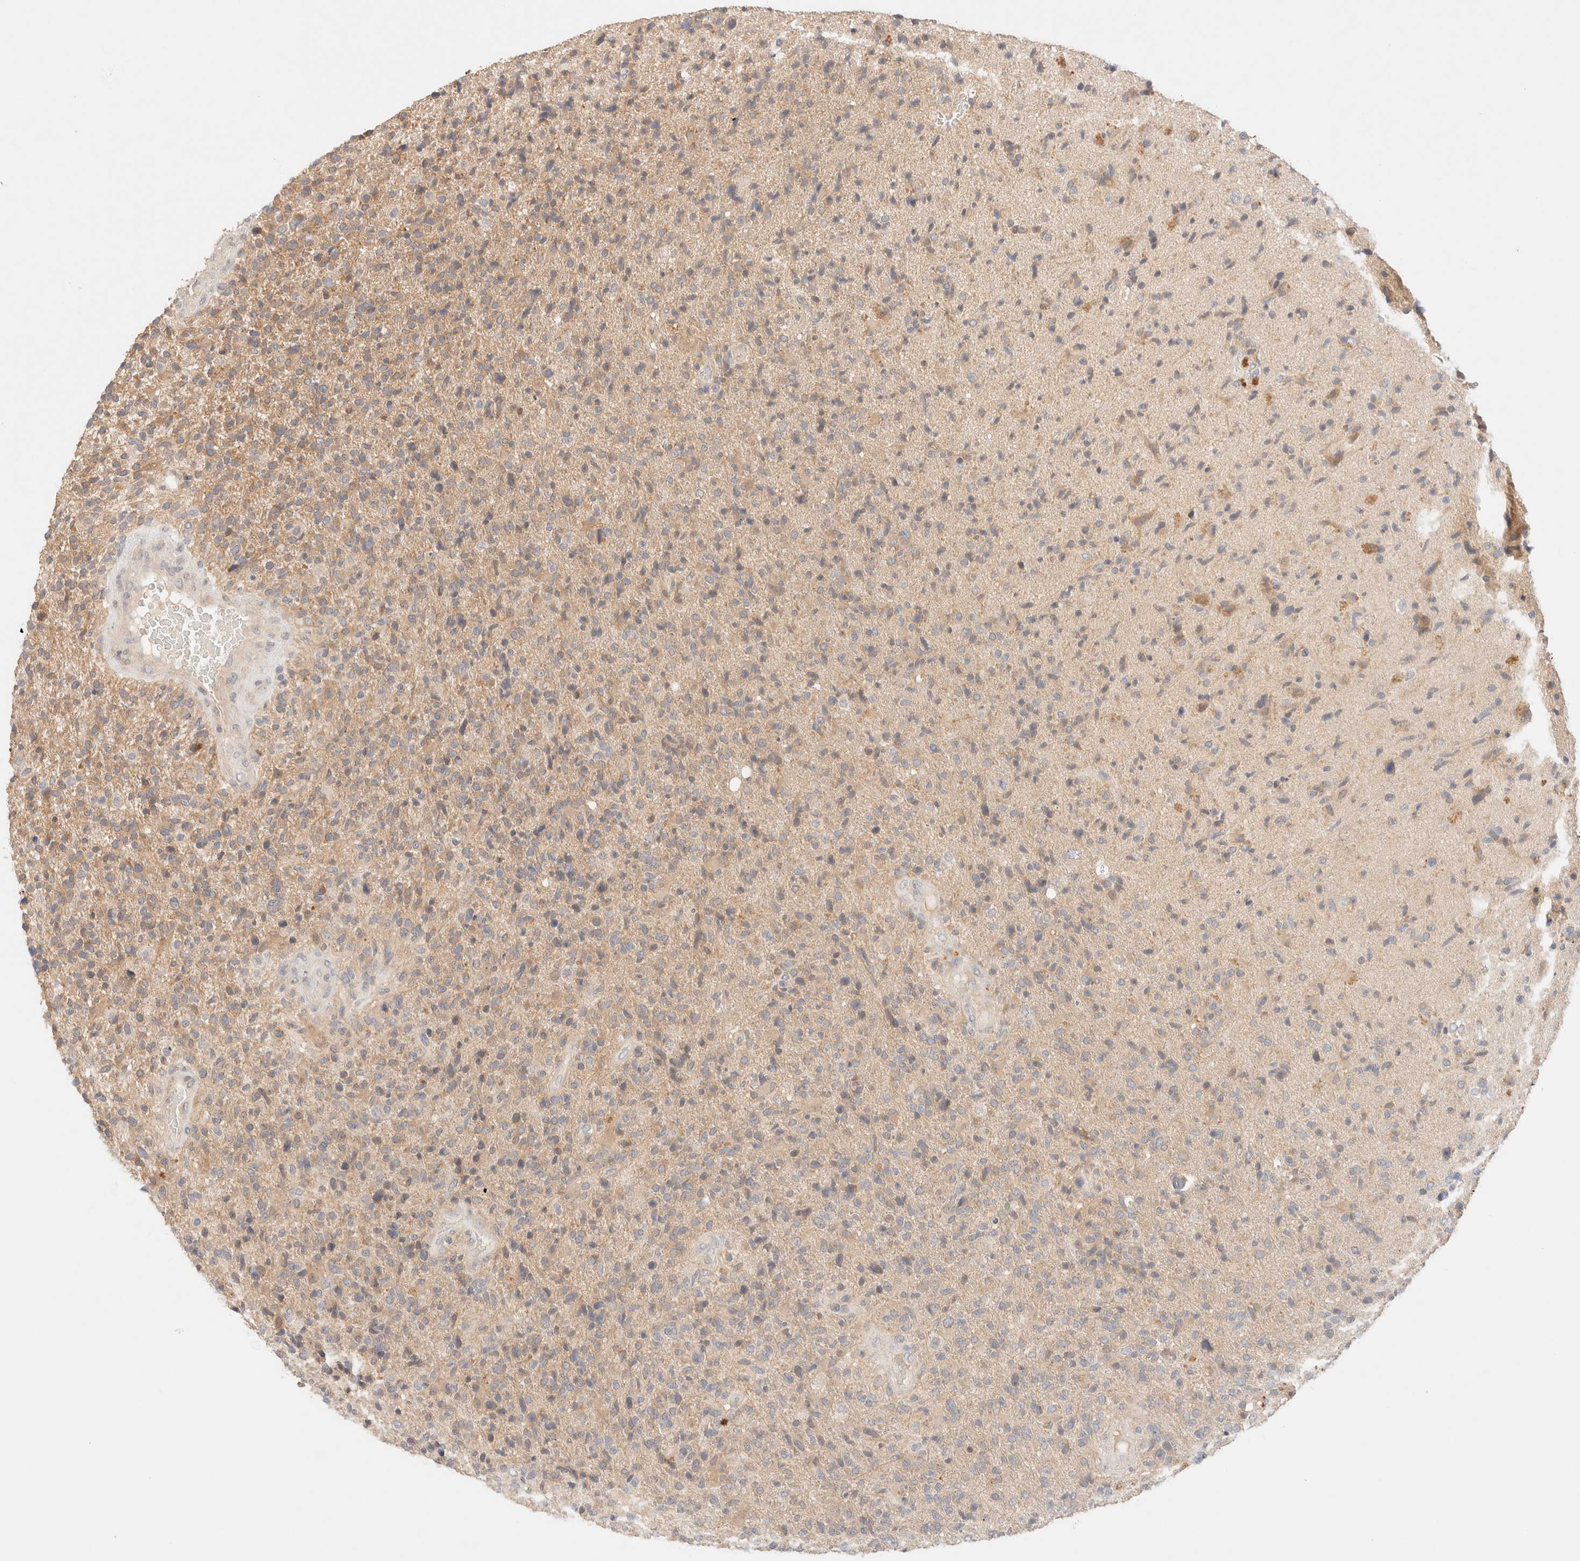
{"staining": {"intensity": "weak", "quantity": ">75%", "location": "cytoplasmic/membranous"}, "tissue": "glioma", "cell_type": "Tumor cells", "image_type": "cancer", "snomed": [{"axis": "morphology", "description": "Glioma, malignant, High grade"}, {"axis": "topography", "description": "Brain"}], "caption": "Tumor cells display low levels of weak cytoplasmic/membranous staining in about >75% of cells in human malignant glioma (high-grade).", "gene": "SARM1", "patient": {"sex": "male", "age": 72}}